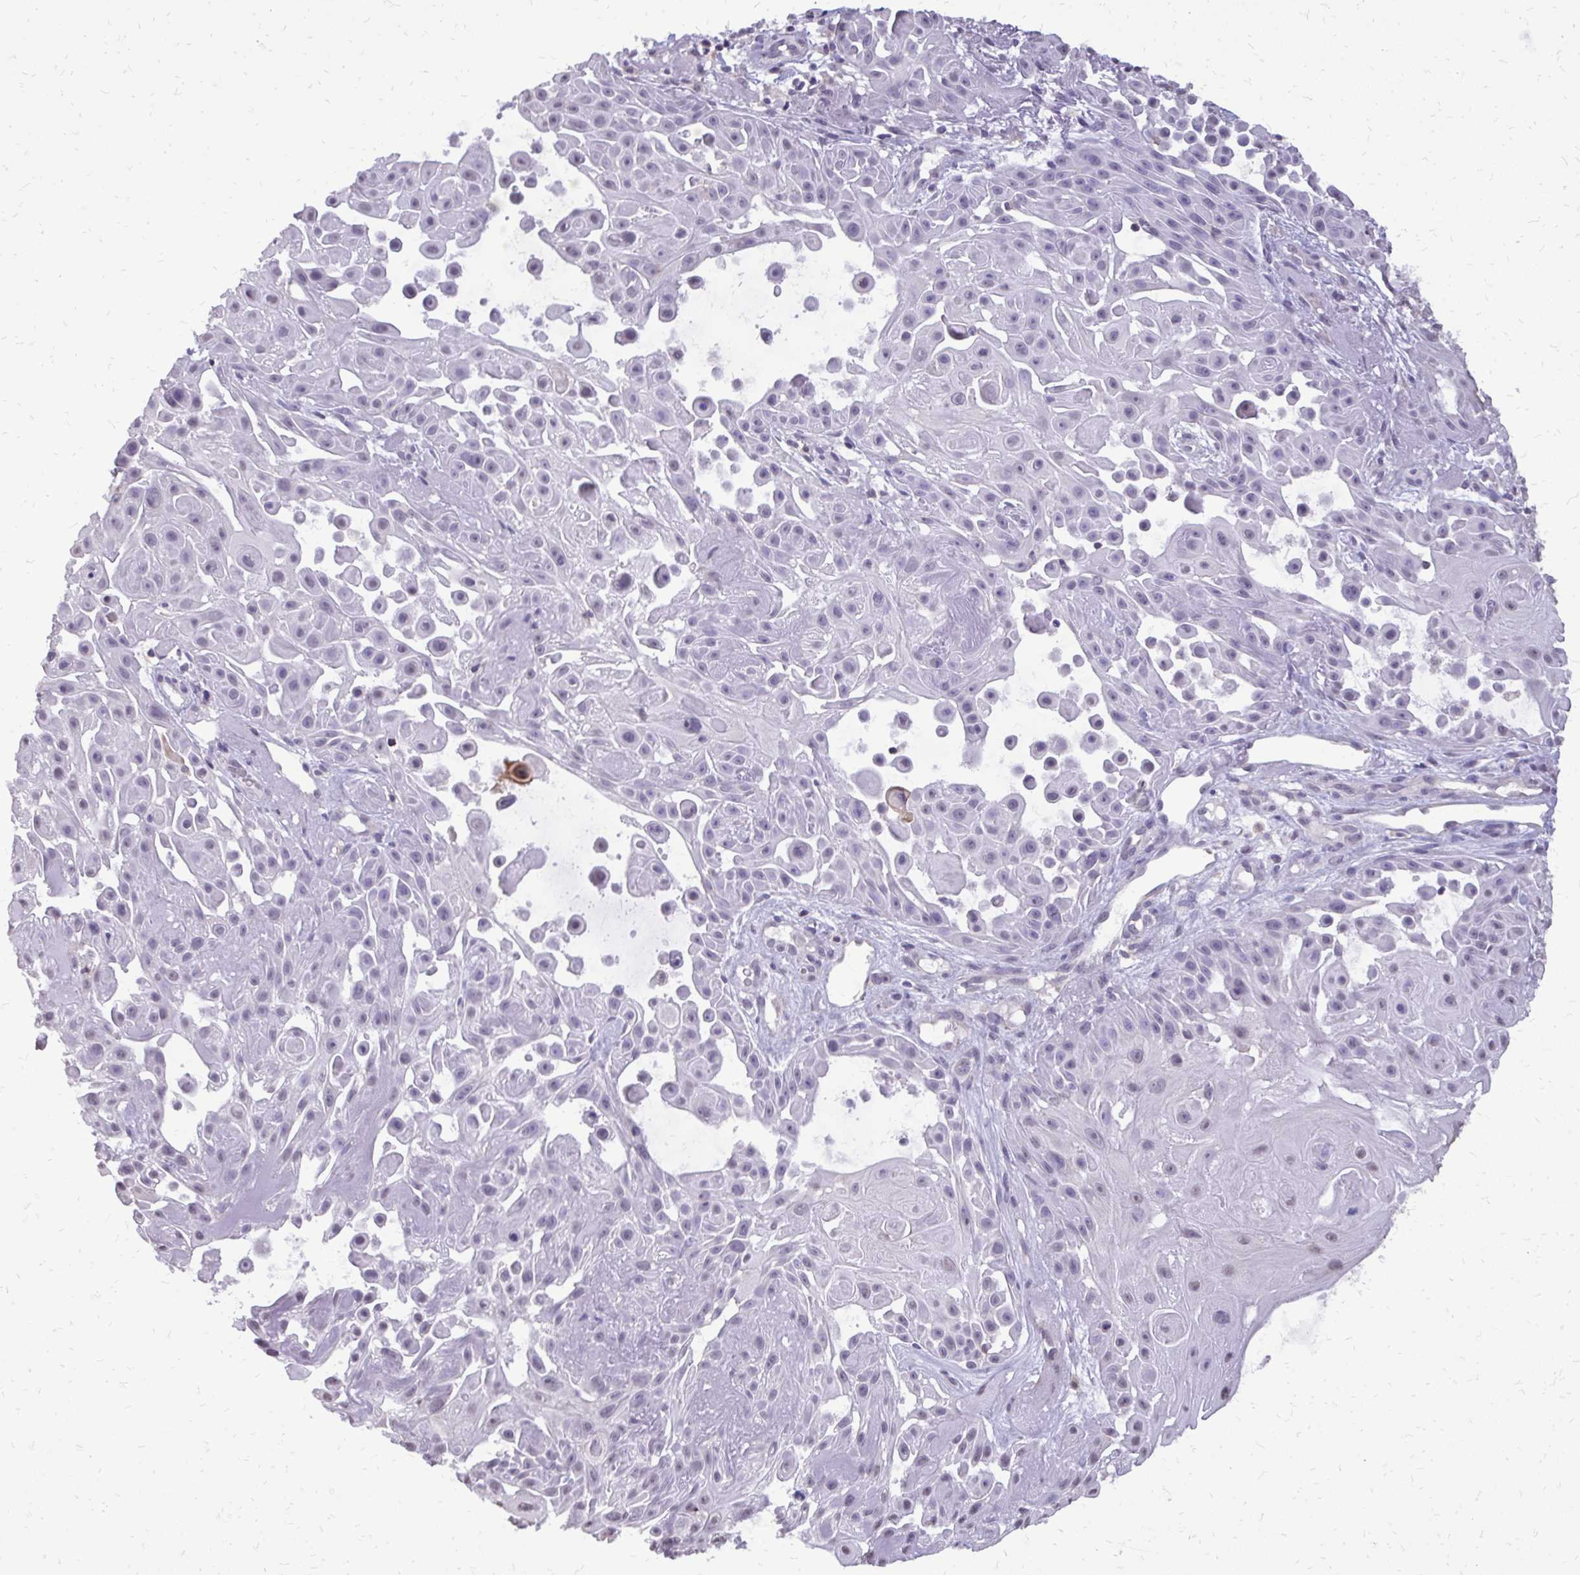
{"staining": {"intensity": "negative", "quantity": "none", "location": "none"}, "tissue": "skin cancer", "cell_type": "Tumor cells", "image_type": "cancer", "snomed": [{"axis": "morphology", "description": "Squamous cell carcinoma, NOS"}, {"axis": "topography", "description": "Skin"}], "caption": "Immunohistochemistry (IHC) of skin cancer demonstrates no positivity in tumor cells. (DAB immunohistochemistry (IHC) with hematoxylin counter stain).", "gene": "AKAP5", "patient": {"sex": "male", "age": 91}}